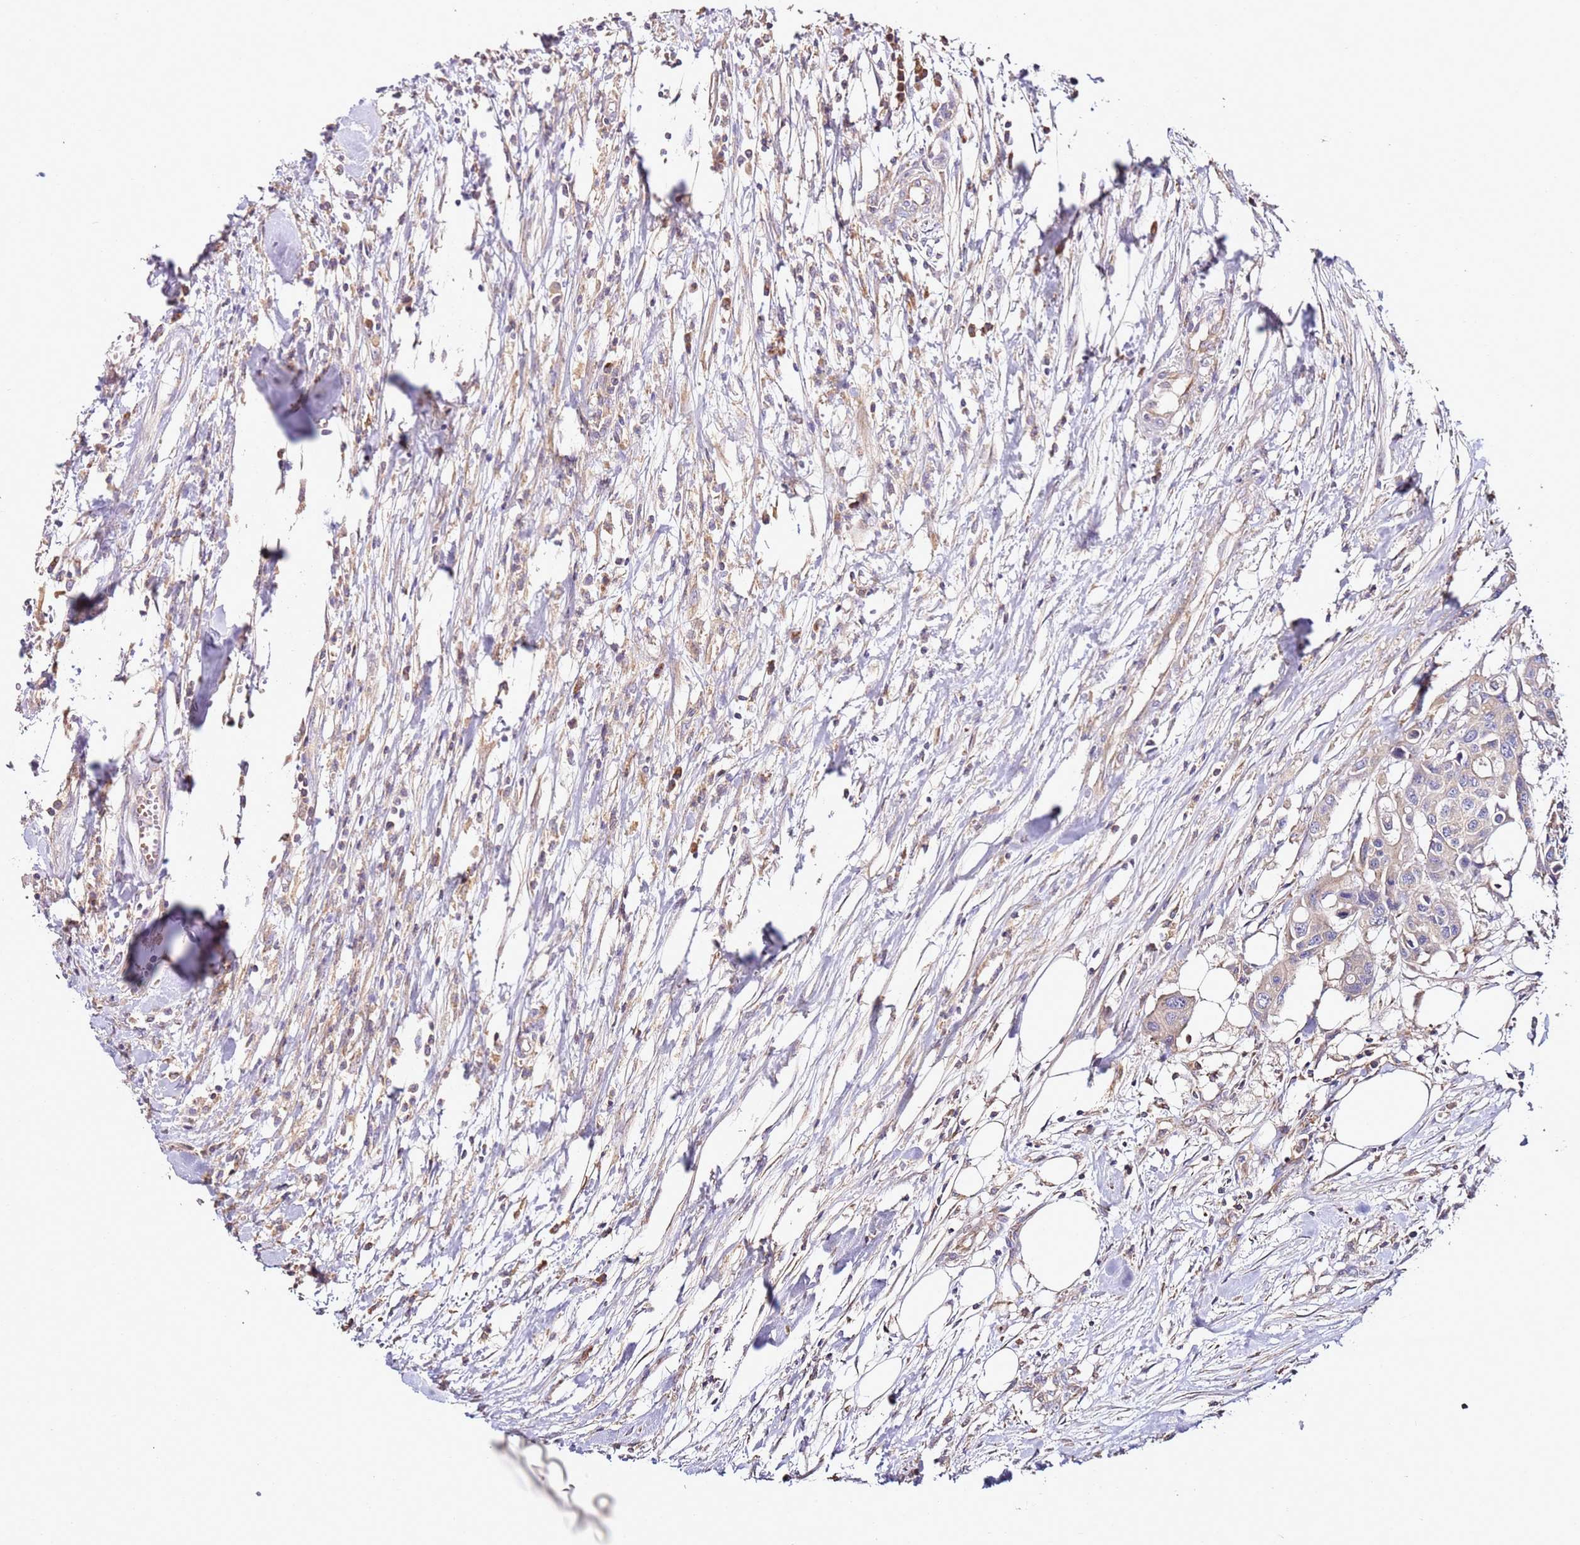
{"staining": {"intensity": "negative", "quantity": "none", "location": "none"}, "tissue": "colorectal cancer", "cell_type": "Tumor cells", "image_type": "cancer", "snomed": [{"axis": "morphology", "description": "Adenocarcinoma, NOS"}, {"axis": "topography", "description": "Colon"}], "caption": "Immunohistochemistry photomicrograph of neoplastic tissue: colorectal cancer stained with DAB (3,3'-diaminobenzidine) reveals no significant protein expression in tumor cells.", "gene": "OR2B11", "patient": {"sex": "male", "age": 77}}